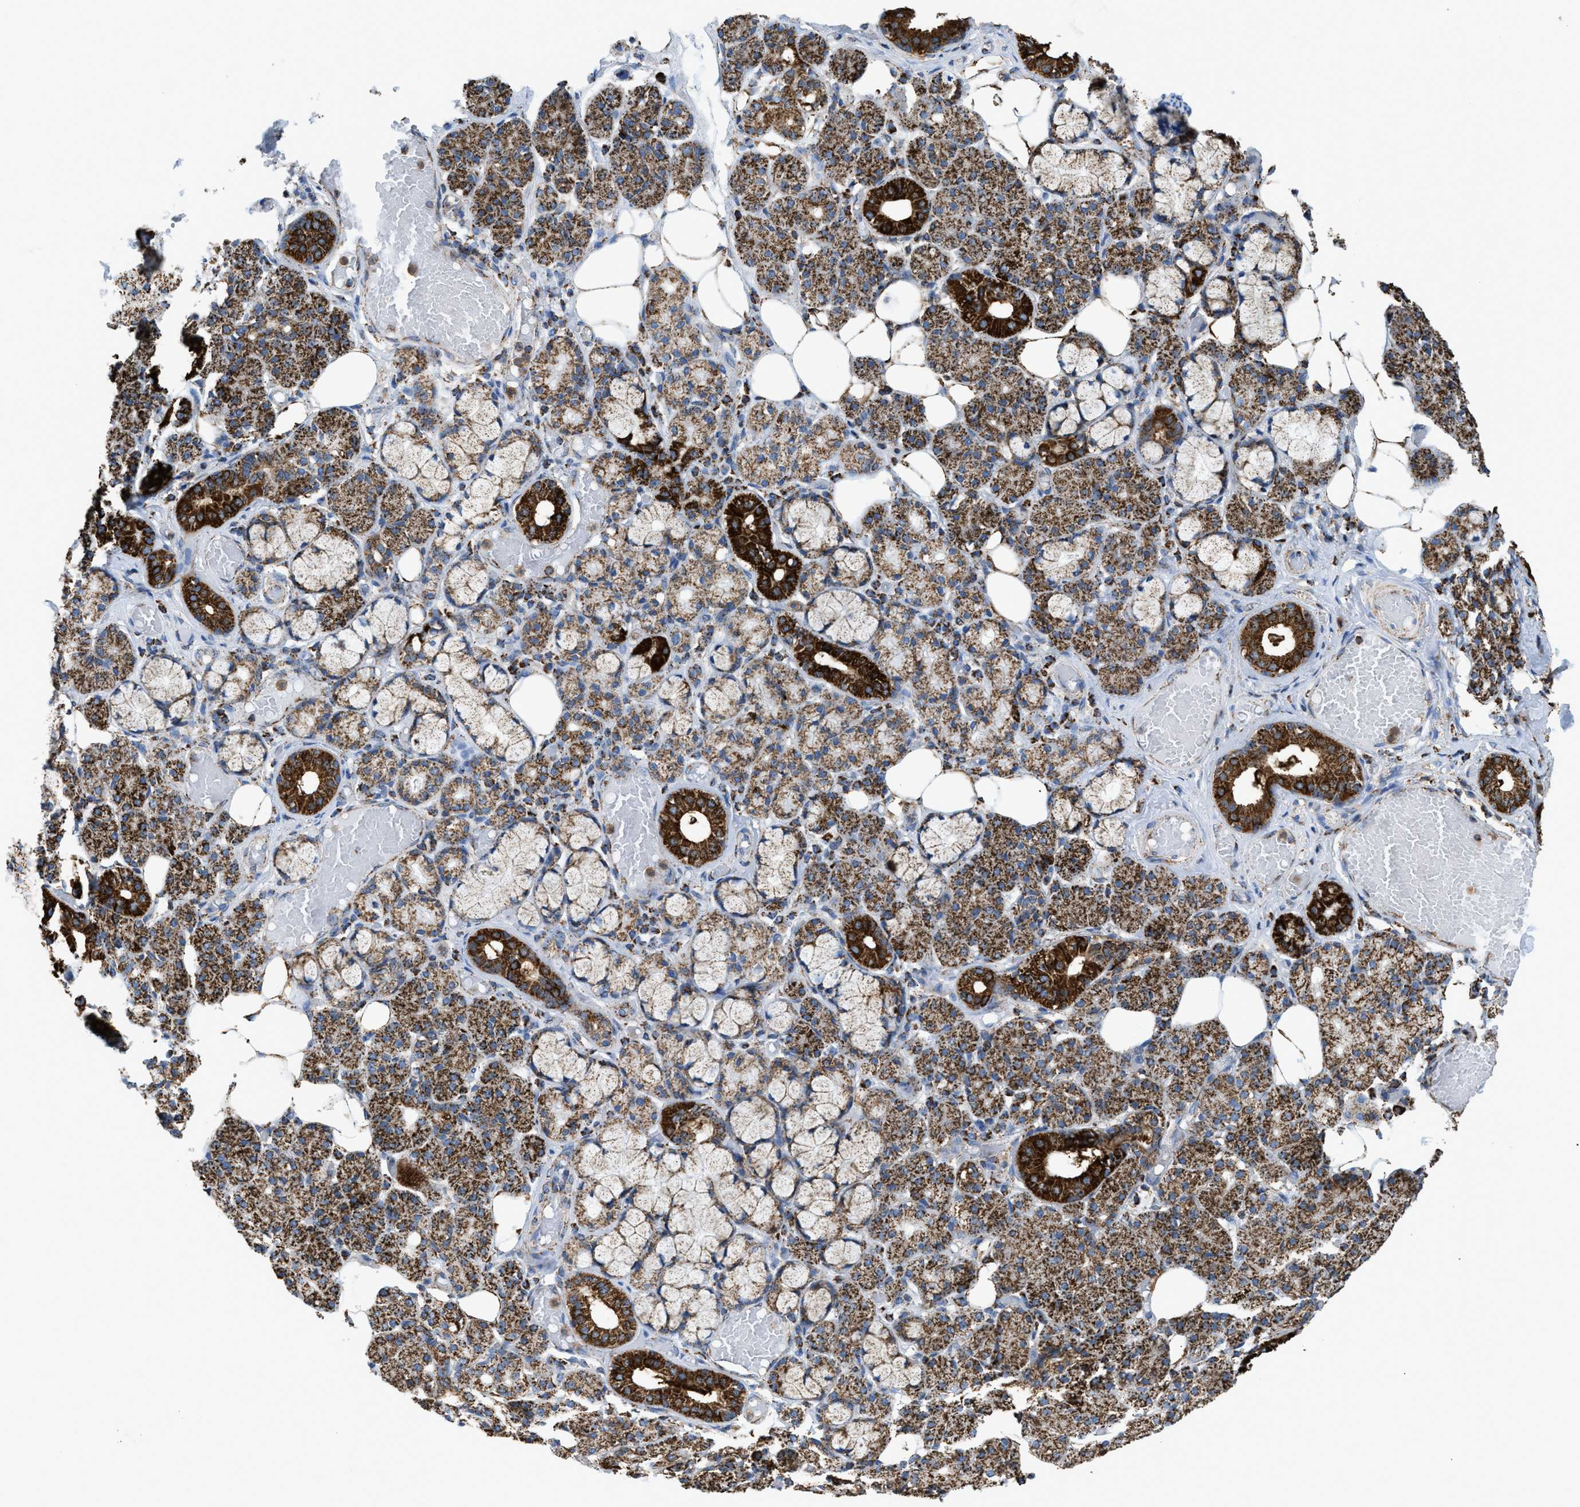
{"staining": {"intensity": "strong", "quantity": ">75%", "location": "cytoplasmic/membranous"}, "tissue": "salivary gland", "cell_type": "Glandular cells", "image_type": "normal", "snomed": [{"axis": "morphology", "description": "Normal tissue, NOS"}, {"axis": "topography", "description": "Salivary gland"}], "caption": "Protein expression by IHC demonstrates strong cytoplasmic/membranous expression in about >75% of glandular cells in unremarkable salivary gland. The protein is stained brown, and the nuclei are stained in blue (DAB IHC with brightfield microscopy, high magnification).", "gene": "ECHS1", "patient": {"sex": "male", "age": 63}}